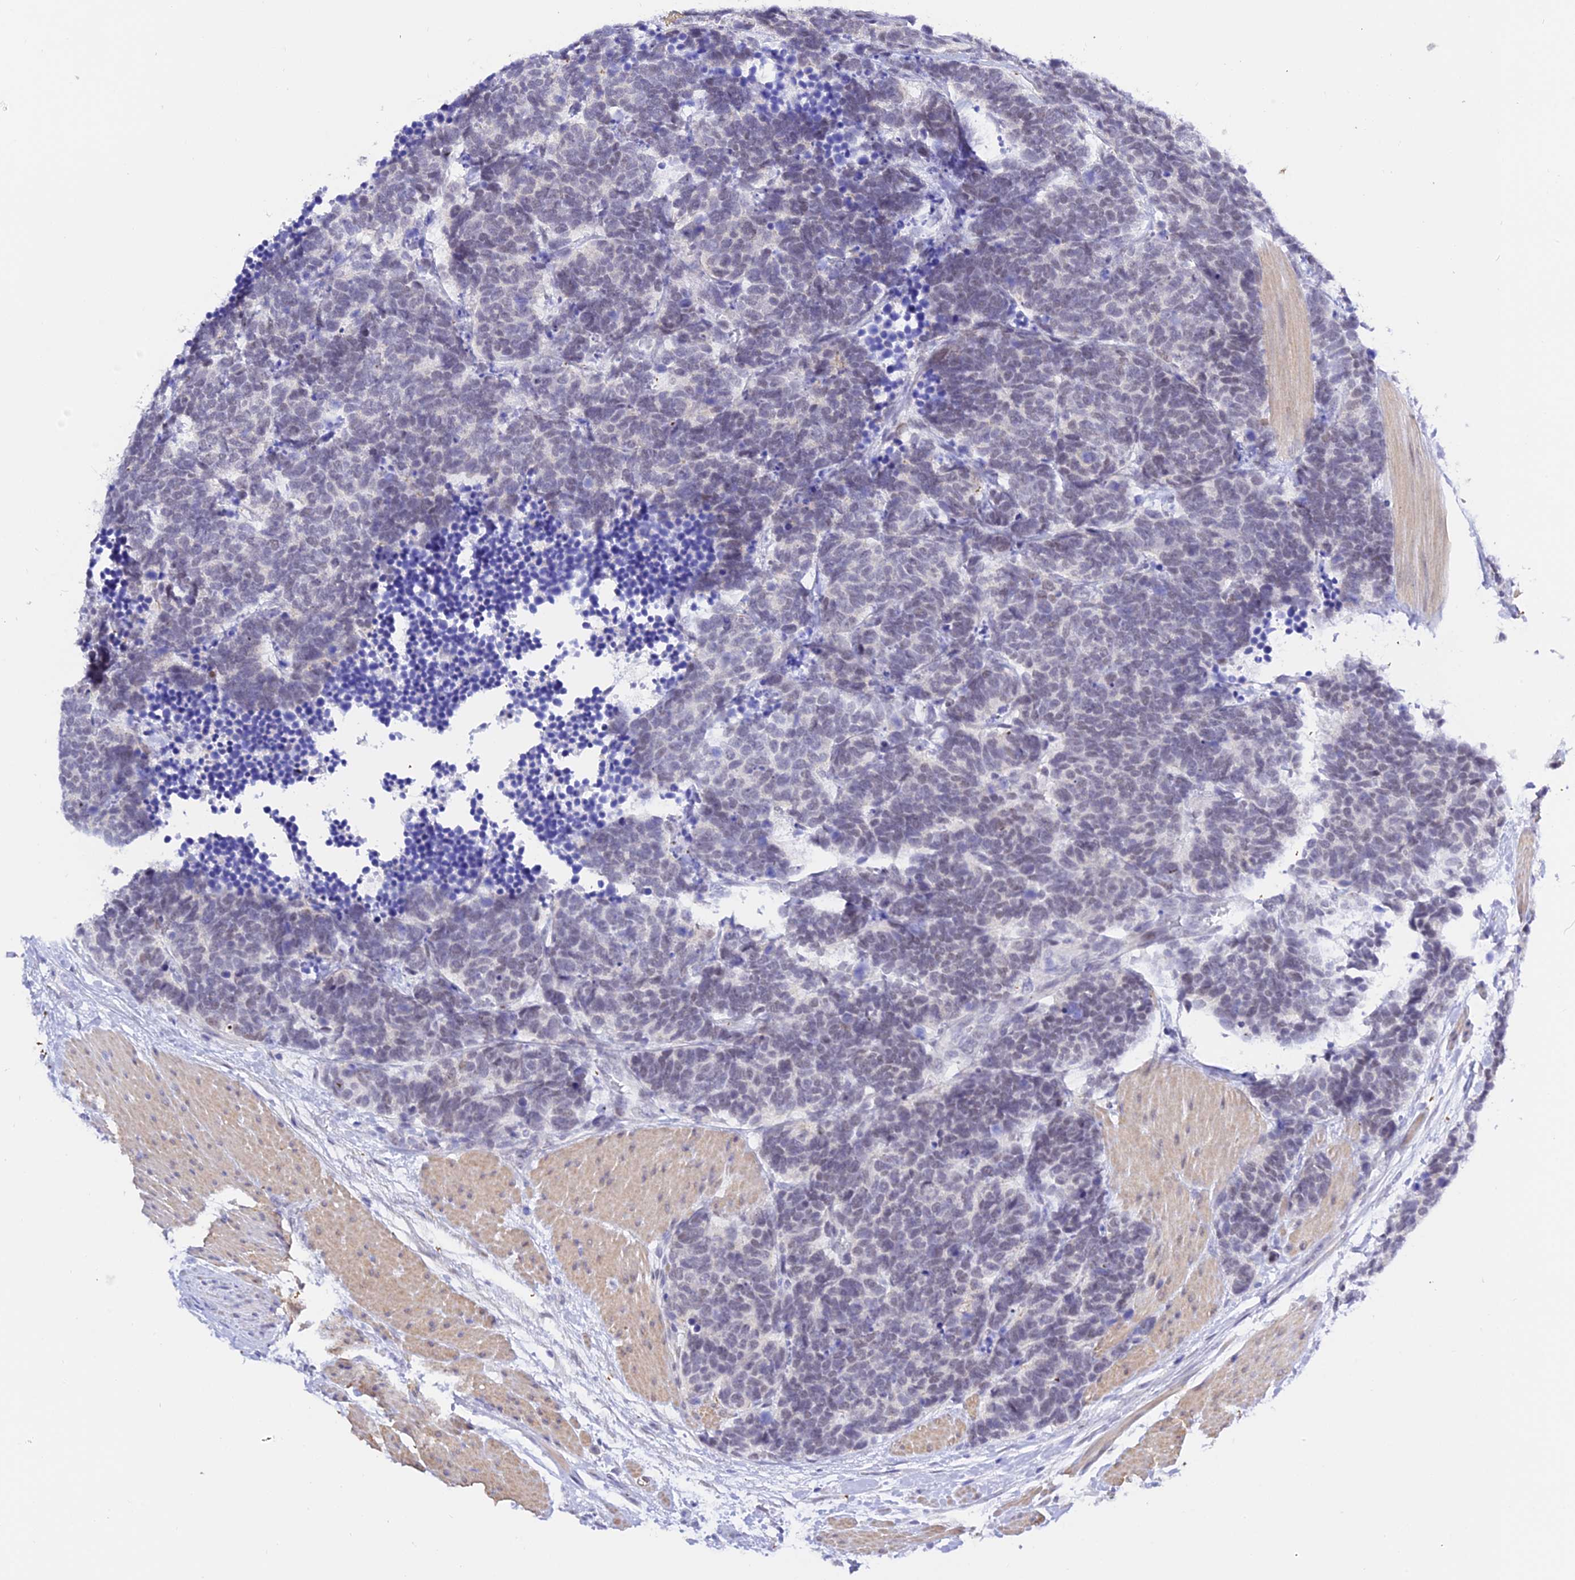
{"staining": {"intensity": "negative", "quantity": "none", "location": "none"}, "tissue": "carcinoid", "cell_type": "Tumor cells", "image_type": "cancer", "snomed": [{"axis": "morphology", "description": "Carcinoma, NOS"}, {"axis": "morphology", "description": "Carcinoid, malignant, NOS"}, {"axis": "topography", "description": "Urinary bladder"}], "caption": "A histopathology image of carcinoma stained for a protein displays no brown staining in tumor cells.", "gene": "ZNF628", "patient": {"sex": "male", "age": 57}}